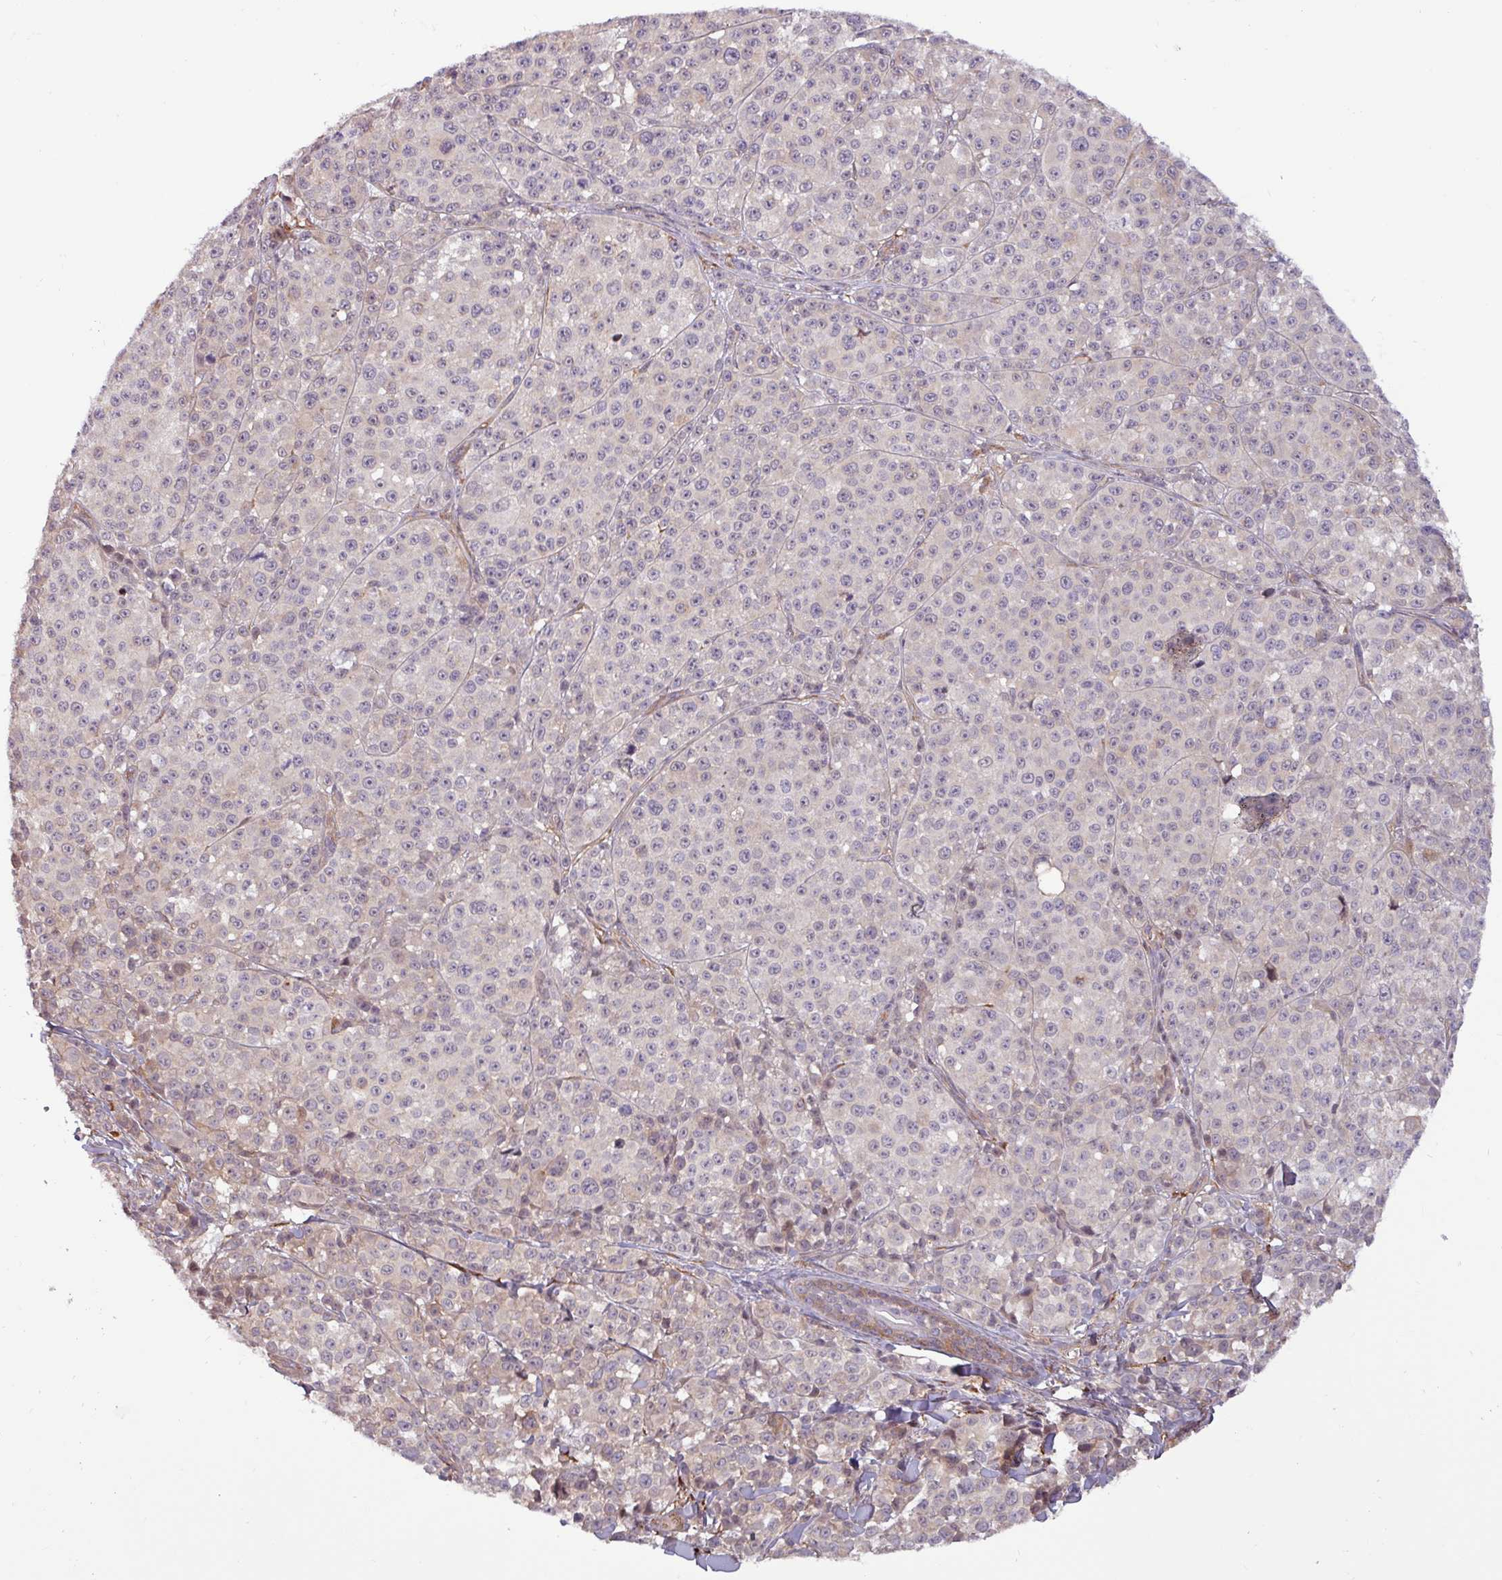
{"staining": {"intensity": "weak", "quantity": "<25%", "location": "cytoplasmic/membranous"}, "tissue": "melanoma", "cell_type": "Tumor cells", "image_type": "cancer", "snomed": [{"axis": "morphology", "description": "Malignant melanoma, NOS"}, {"axis": "topography", "description": "Skin"}], "caption": "Immunohistochemical staining of human melanoma shows no significant expression in tumor cells. Brightfield microscopy of immunohistochemistry (IHC) stained with DAB (brown) and hematoxylin (blue), captured at high magnification.", "gene": "PCED1A", "patient": {"sex": "female", "age": 35}}